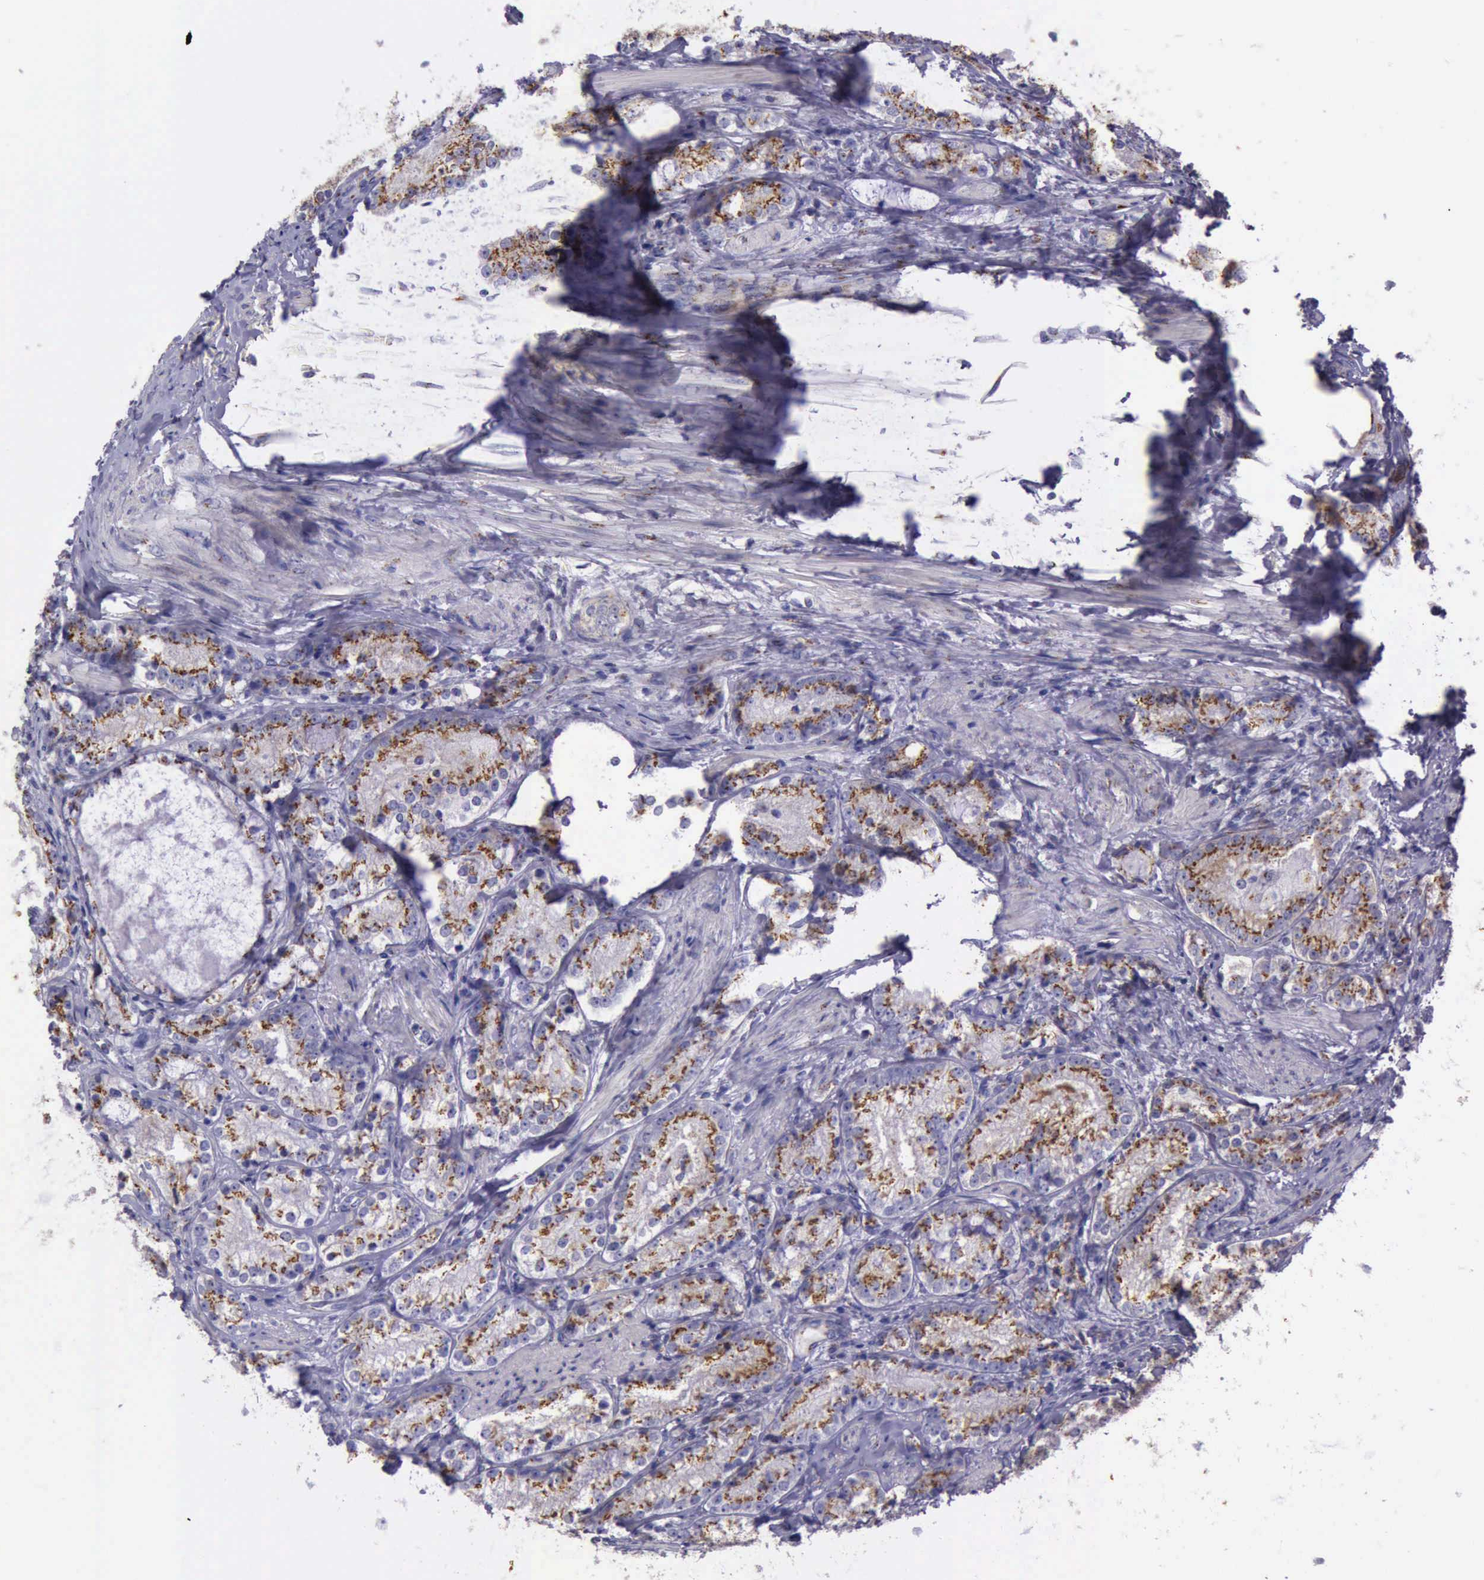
{"staining": {"intensity": "strong", "quantity": ">75%", "location": "cytoplasmic/membranous"}, "tissue": "prostate cancer", "cell_type": "Tumor cells", "image_type": "cancer", "snomed": [{"axis": "morphology", "description": "Adenocarcinoma, High grade"}, {"axis": "topography", "description": "Prostate"}], "caption": "Immunohistochemistry (DAB (3,3'-diaminobenzidine)) staining of adenocarcinoma (high-grade) (prostate) reveals strong cytoplasmic/membranous protein positivity in approximately >75% of tumor cells.", "gene": "GOLGA5", "patient": {"sex": "male", "age": 63}}